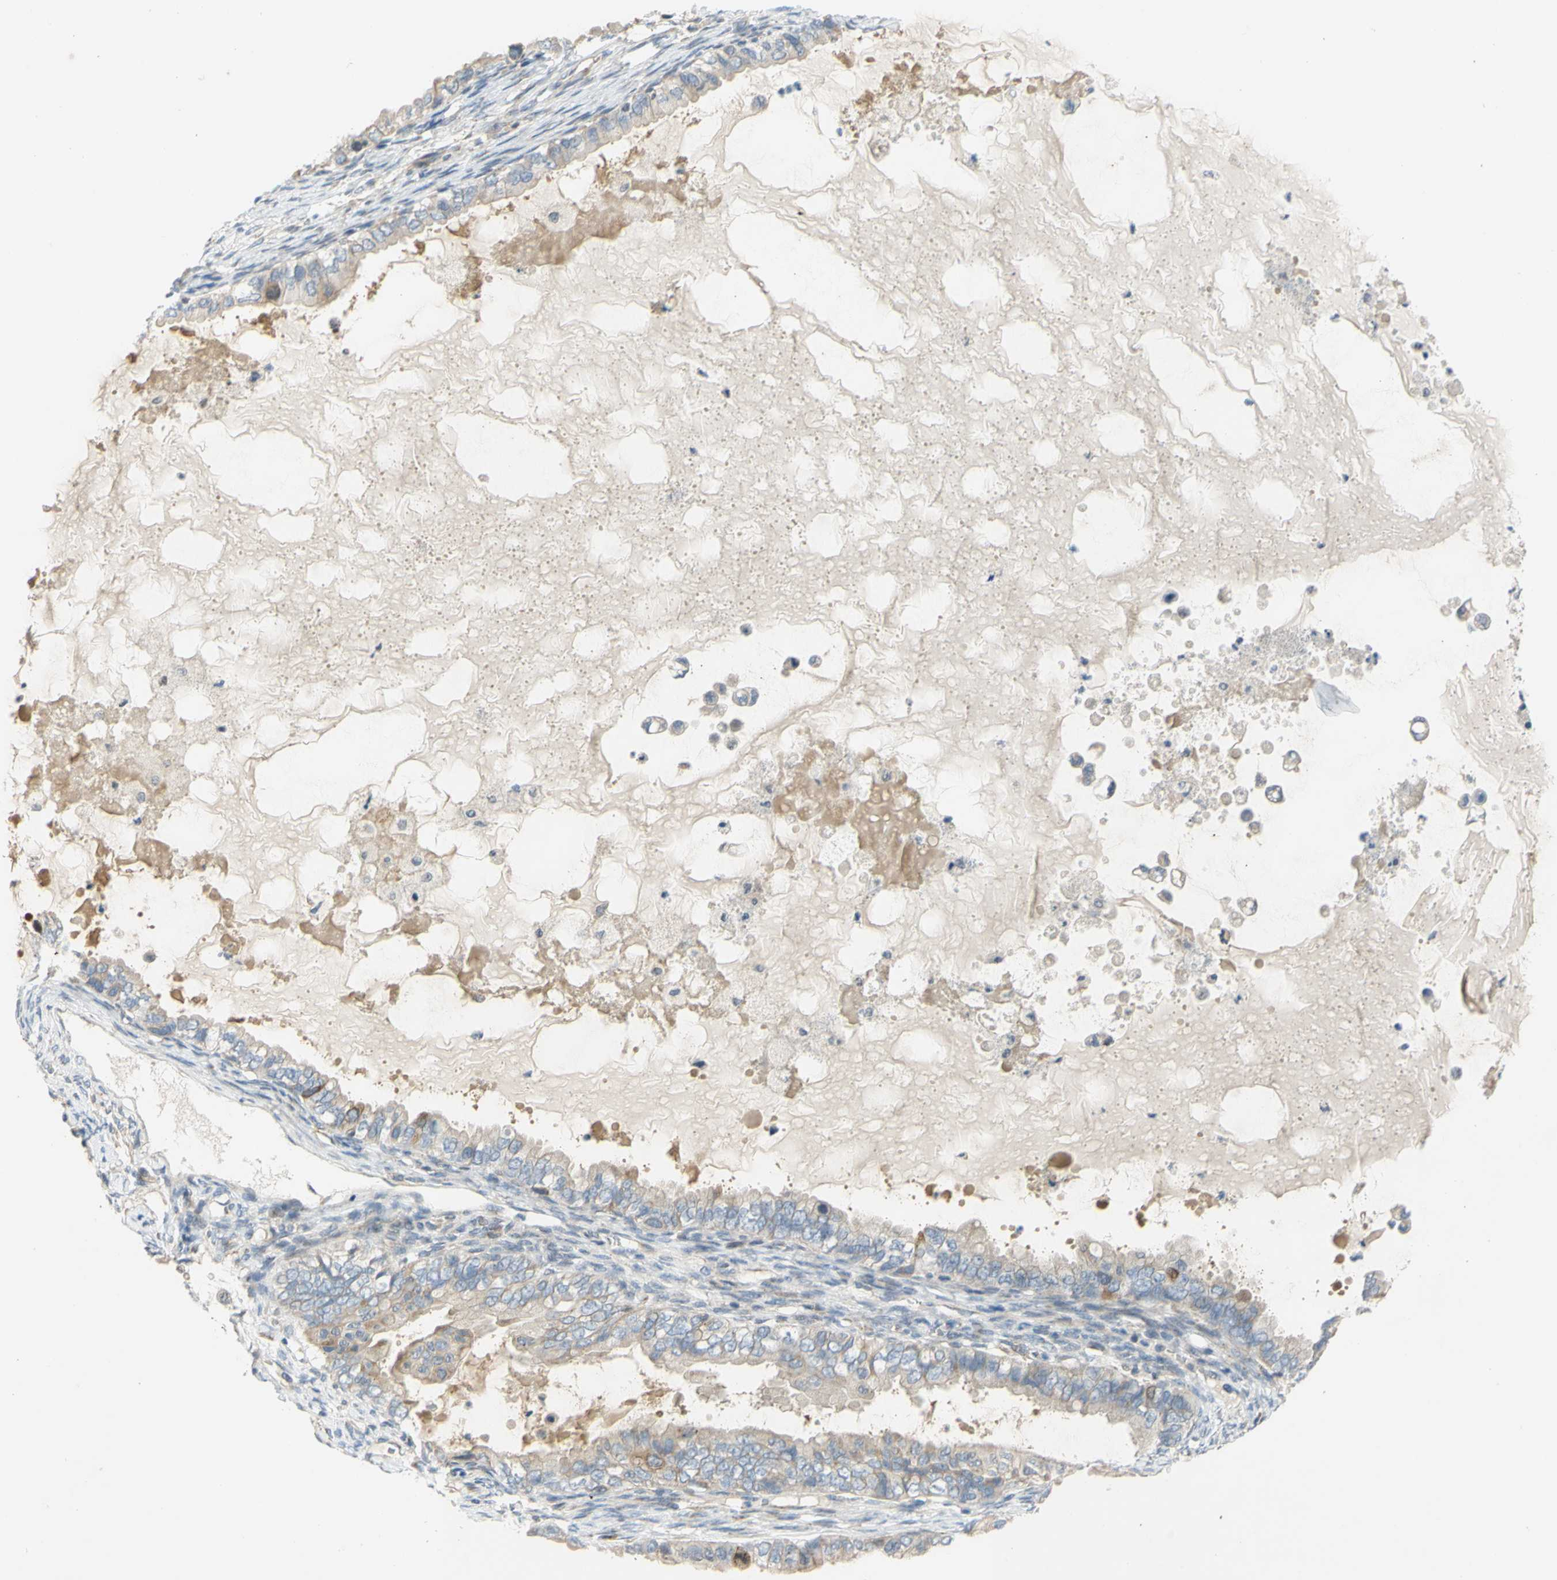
{"staining": {"intensity": "weak", "quantity": ">75%", "location": "cytoplasmic/membranous"}, "tissue": "ovarian cancer", "cell_type": "Tumor cells", "image_type": "cancer", "snomed": [{"axis": "morphology", "description": "Cystadenocarcinoma, mucinous, NOS"}, {"axis": "topography", "description": "Ovary"}], "caption": "IHC of ovarian cancer displays low levels of weak cytoplasmic/membranous positivity in about >75% of tumor cells.", "gene": "CCNB2", "patient": {"sex": "female", "age": 80}}